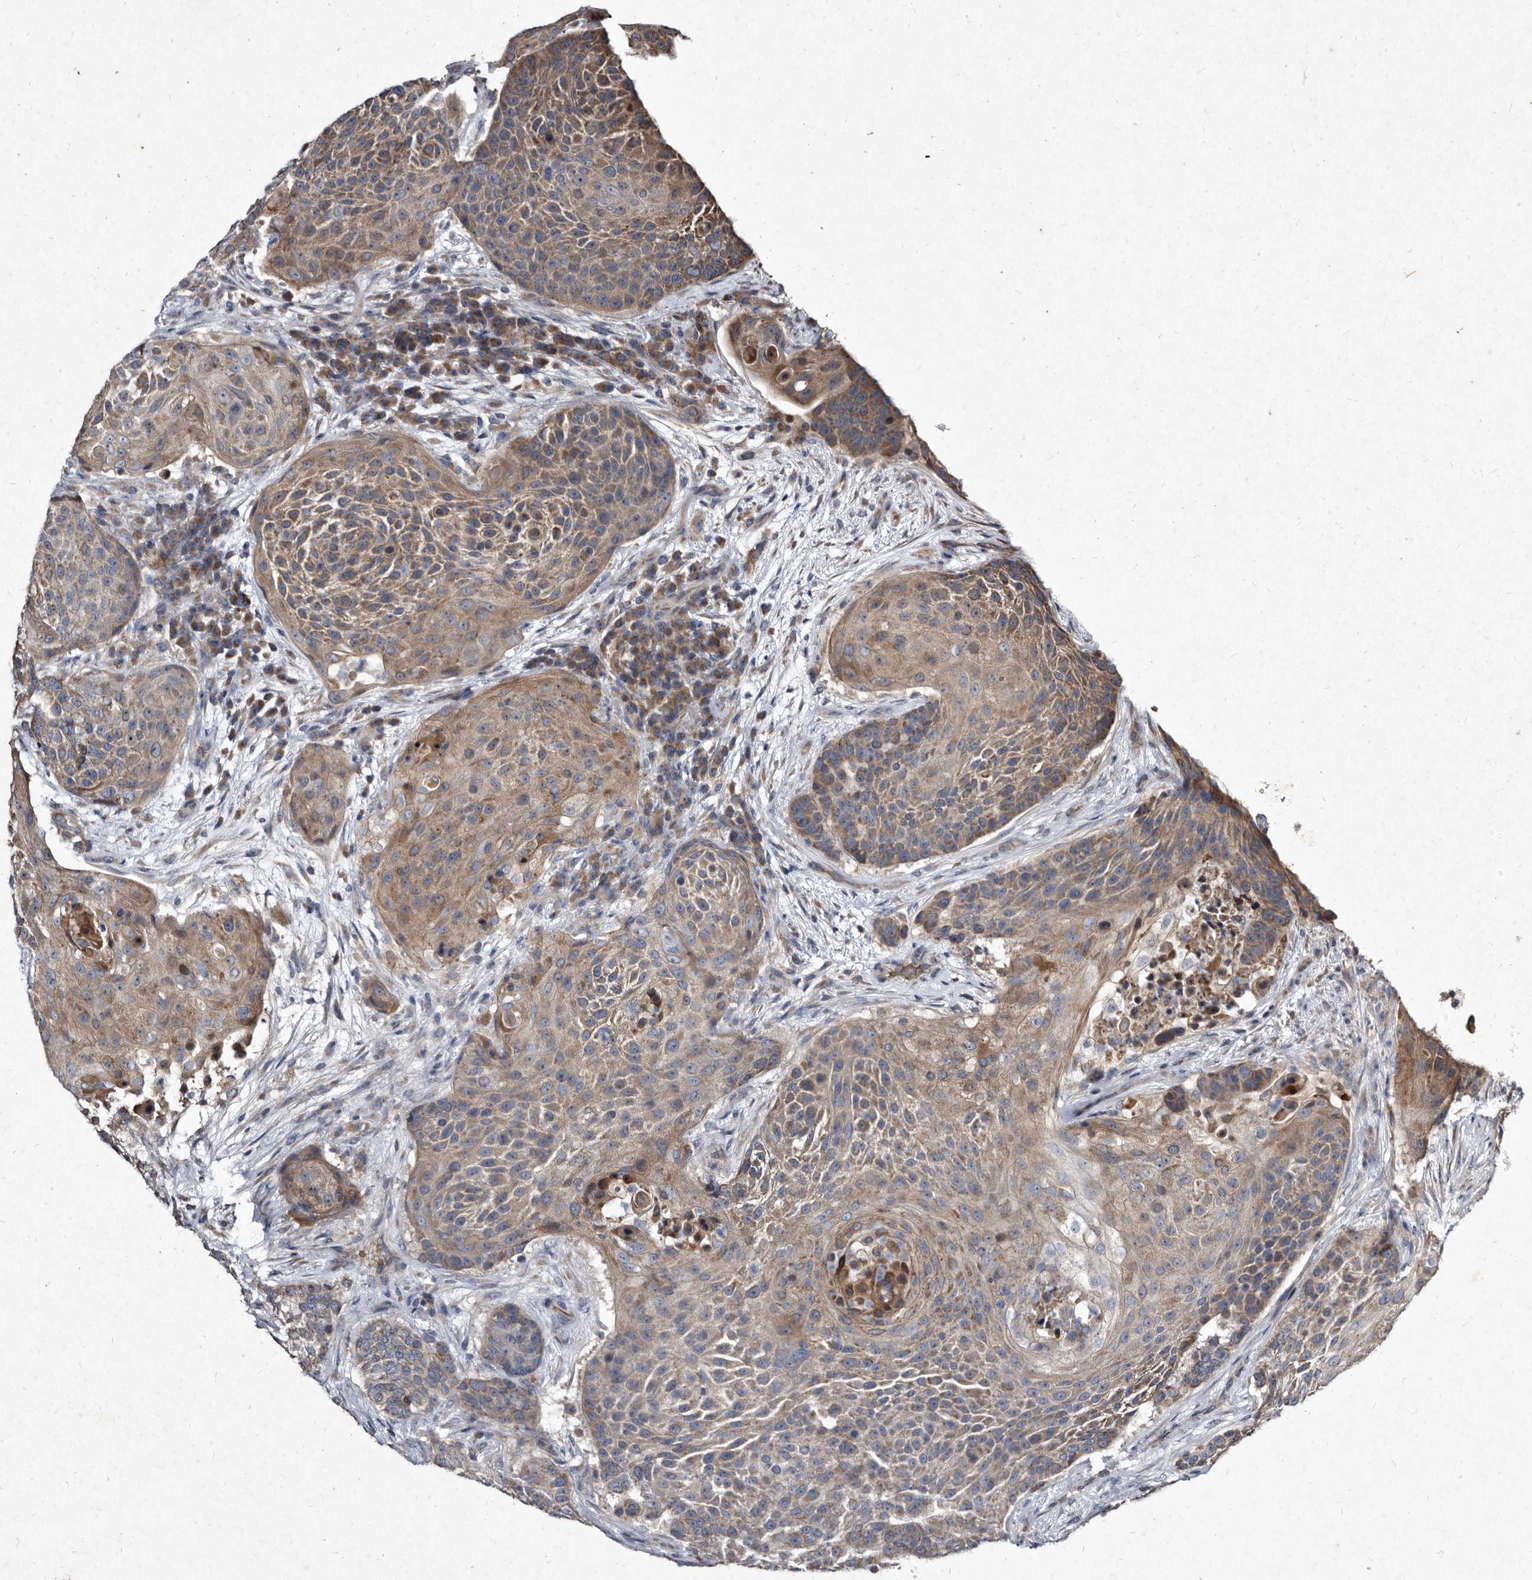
{"staining": {"intensity": "weak", "quantity": ">75%", "location": "cytoplasmic/membranous"}, "tissue": "urothelial cancer", "cell_type": "Tumor cells", "image_type": "cancer", "snomed": [{"axis": "morphology", "description": "Urothelial carcinoma, High grade"}, {"axis": "topography", "description": "Urinary bladder"}], "caption": "Protein analysis of high-grade urothelial carcinoma tissue reveals weak cytoplasmic/membranous staining in about >75% of tumor cells.", "gene": "YPEL3", "patient": {"sex": "female", "age": 63}}